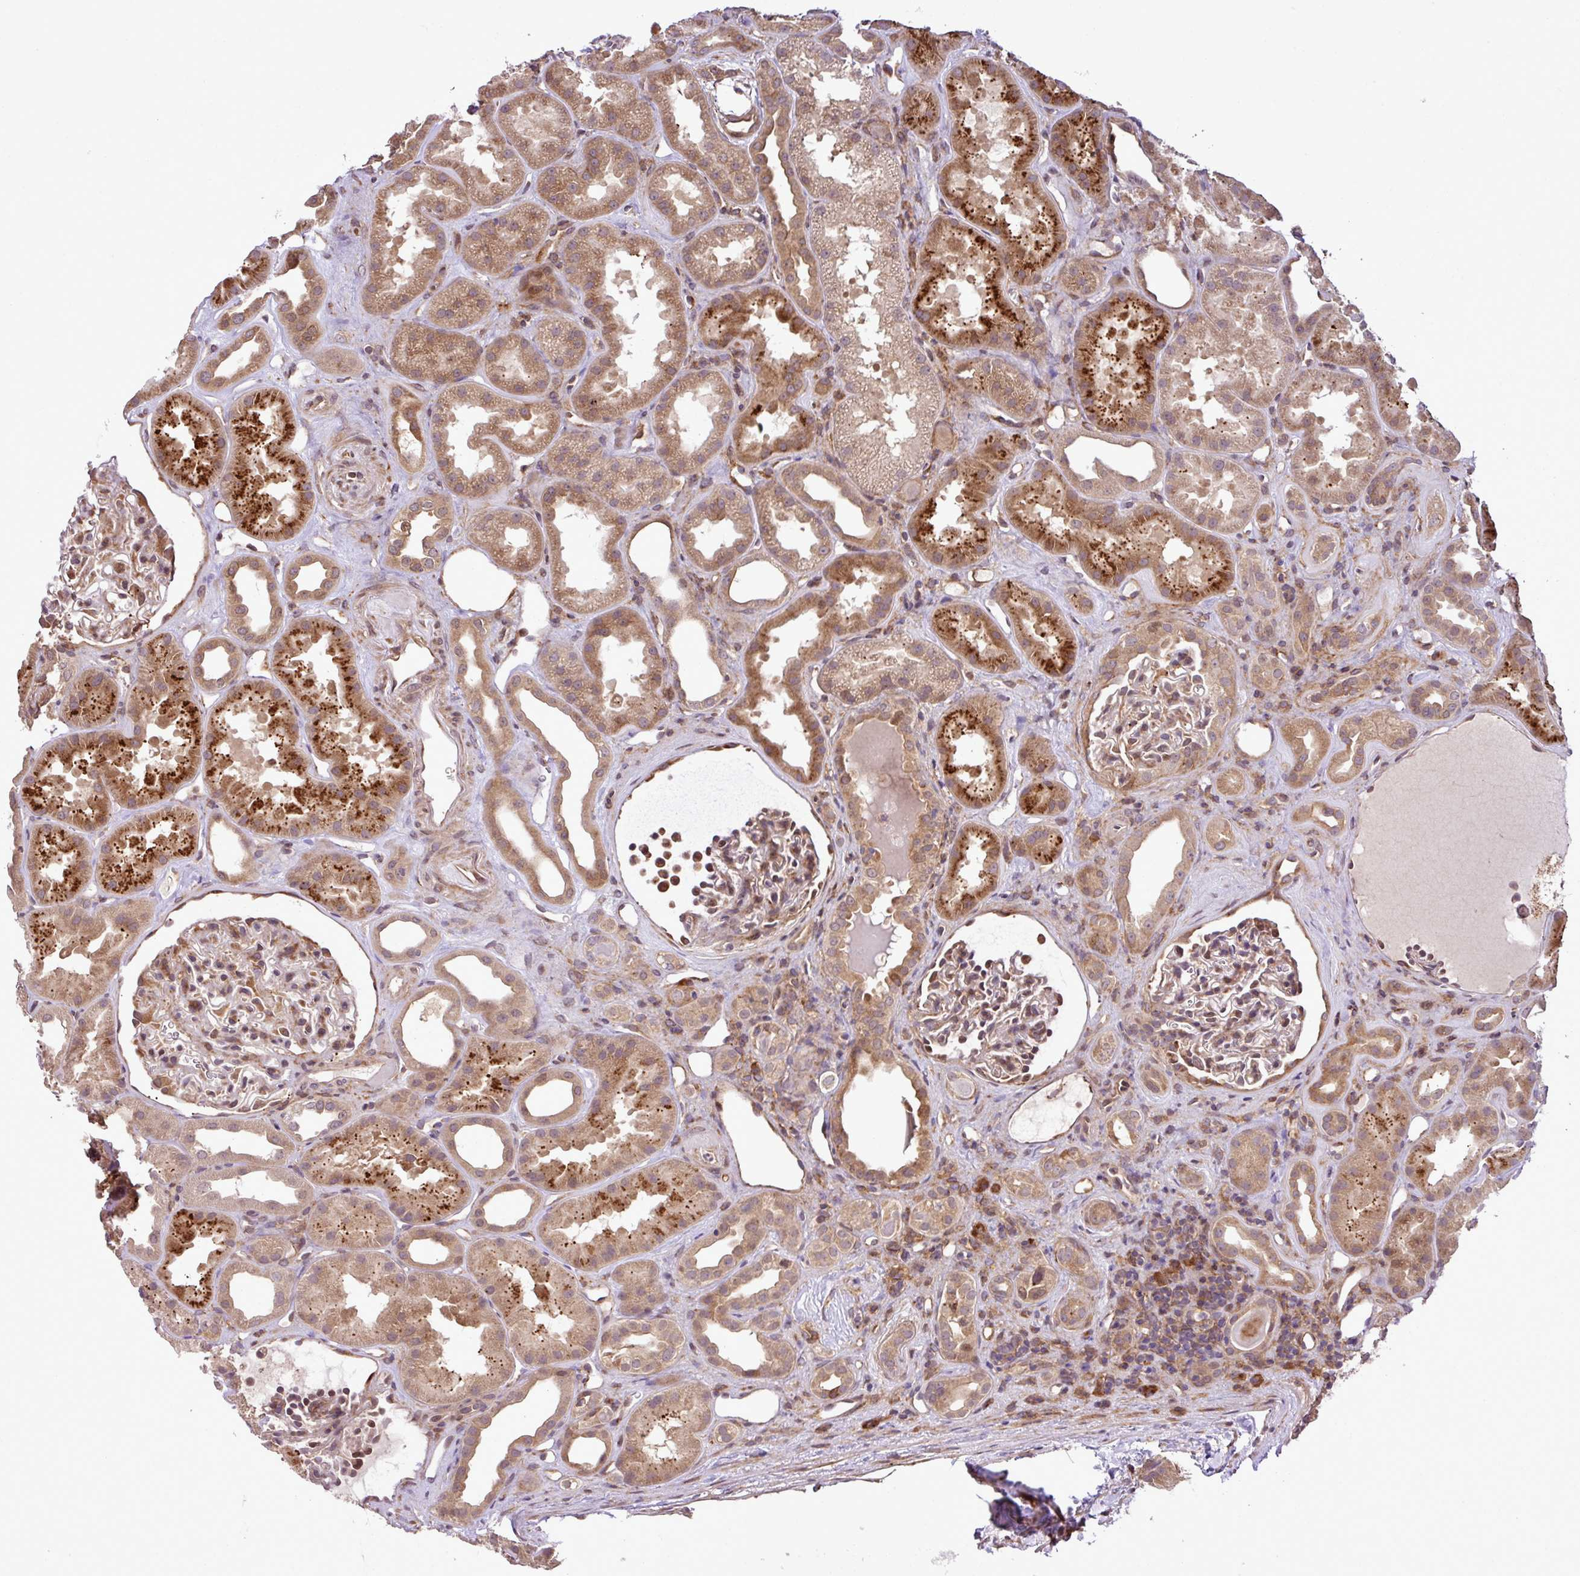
{"staining": {"intensity": "moderate", "quantity": ">75%", "location": "cytoplasmic/membranous"}, "tissue": "kidney", "cell_type": "Cells in glomeruli", "image_type": "normal", "snomed": [{"axis": "morphology", "description": "Normal tissue, NOS"}, {"axis": "topography", "description": "Kidney"}], "caption": "IHC (DAB (3,3'-diaminobenzidine)) staining of normal human kidney exhibits moderate cytoplasmic/membranous protein expression in approximately >75% of cells in glomeruli.", "gene": "DLGAP4", "patient": {"sex": "male", "age": 61}}